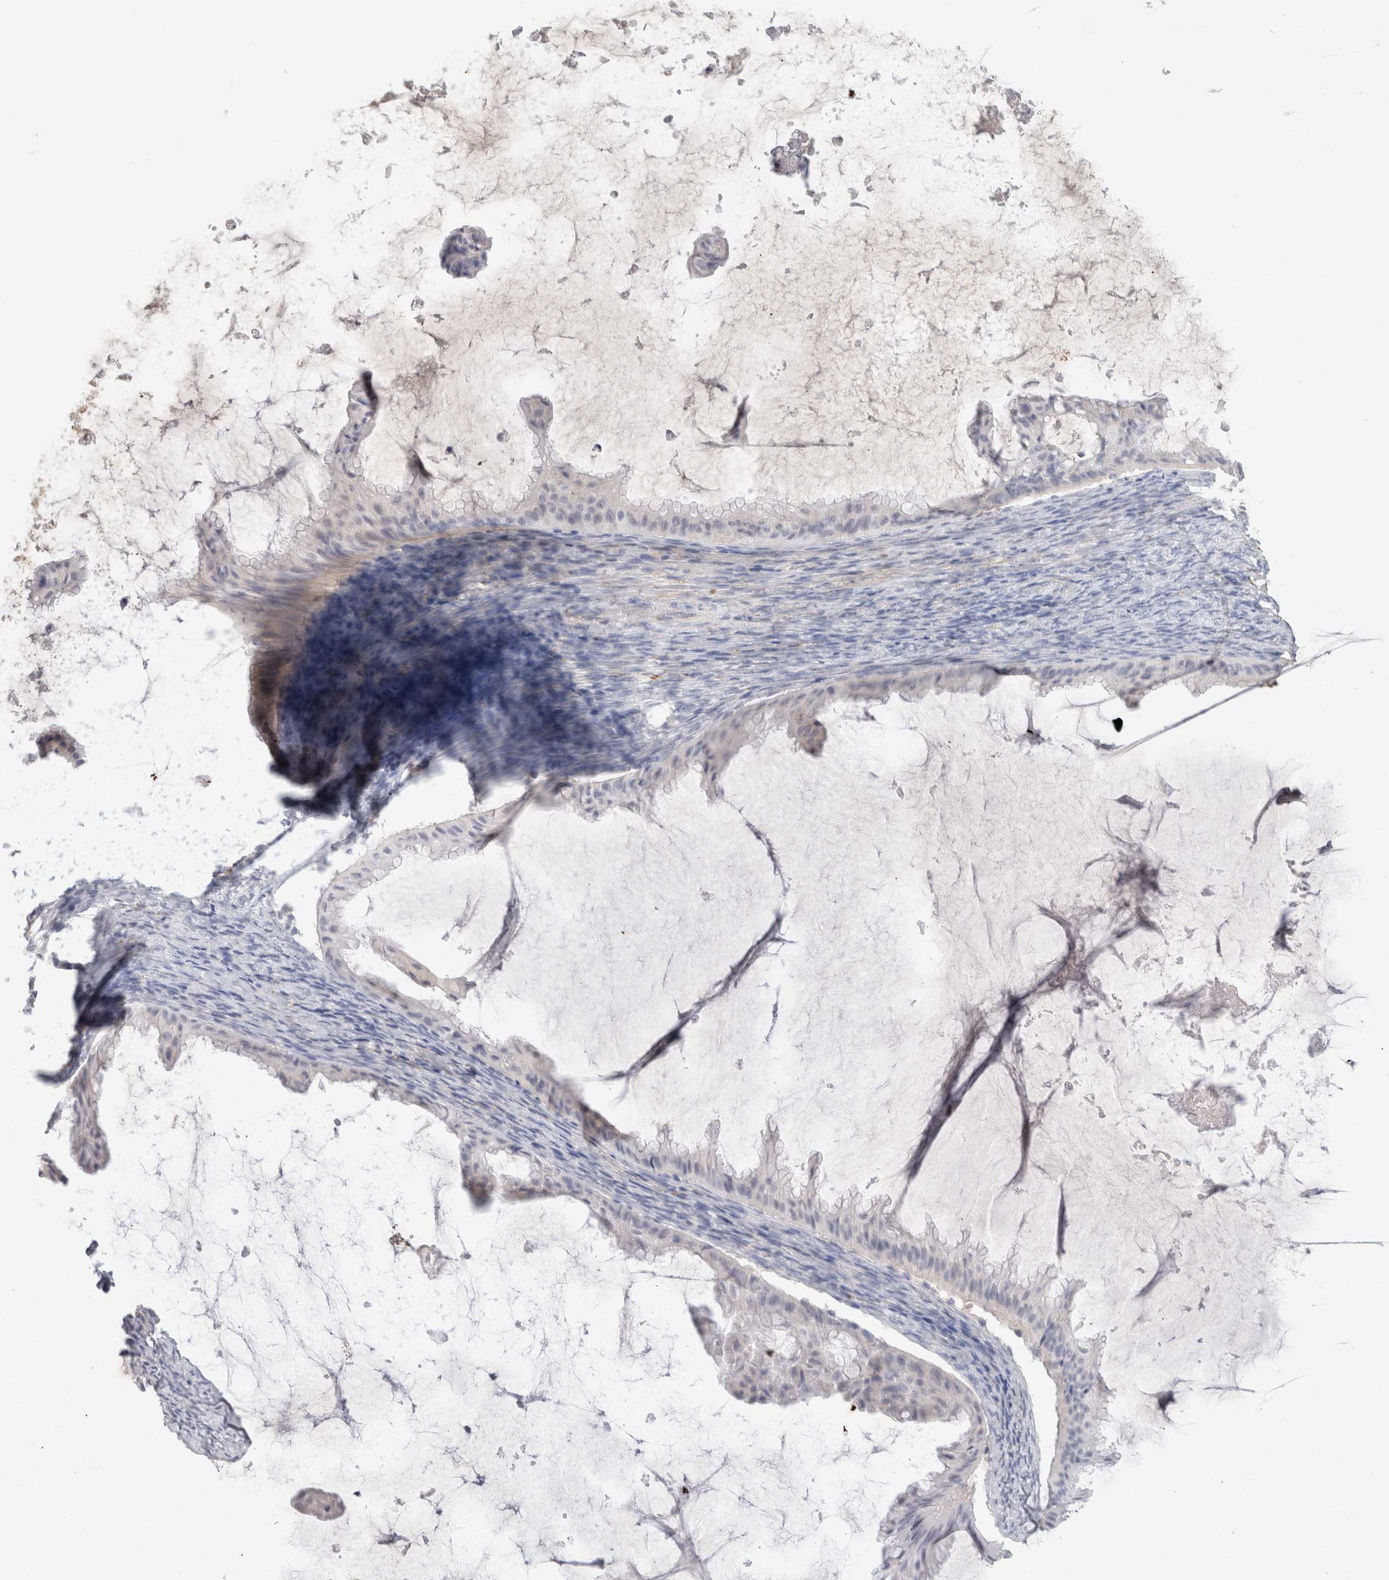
{"staining": {"intensity": "negative", "quantity": "none", "location": "none"}, "tissue": "ovarian cancer", "cell_type": "Tumor cells", "image_type": "cancer", "snomed": [{"axis": "morphology", "description": "Cystadenocarcinoma, mucinous, NOS"}, {"axis": "topography", "description": "Ovary"}], "caption": "Ovarian cancer (mucinous cystadenocarcinoma) was stained to show a protein in brown. There is no significant expression in tumor cells.", "gene": "CD36", "patient": {"sex": "female", "age": 61}}